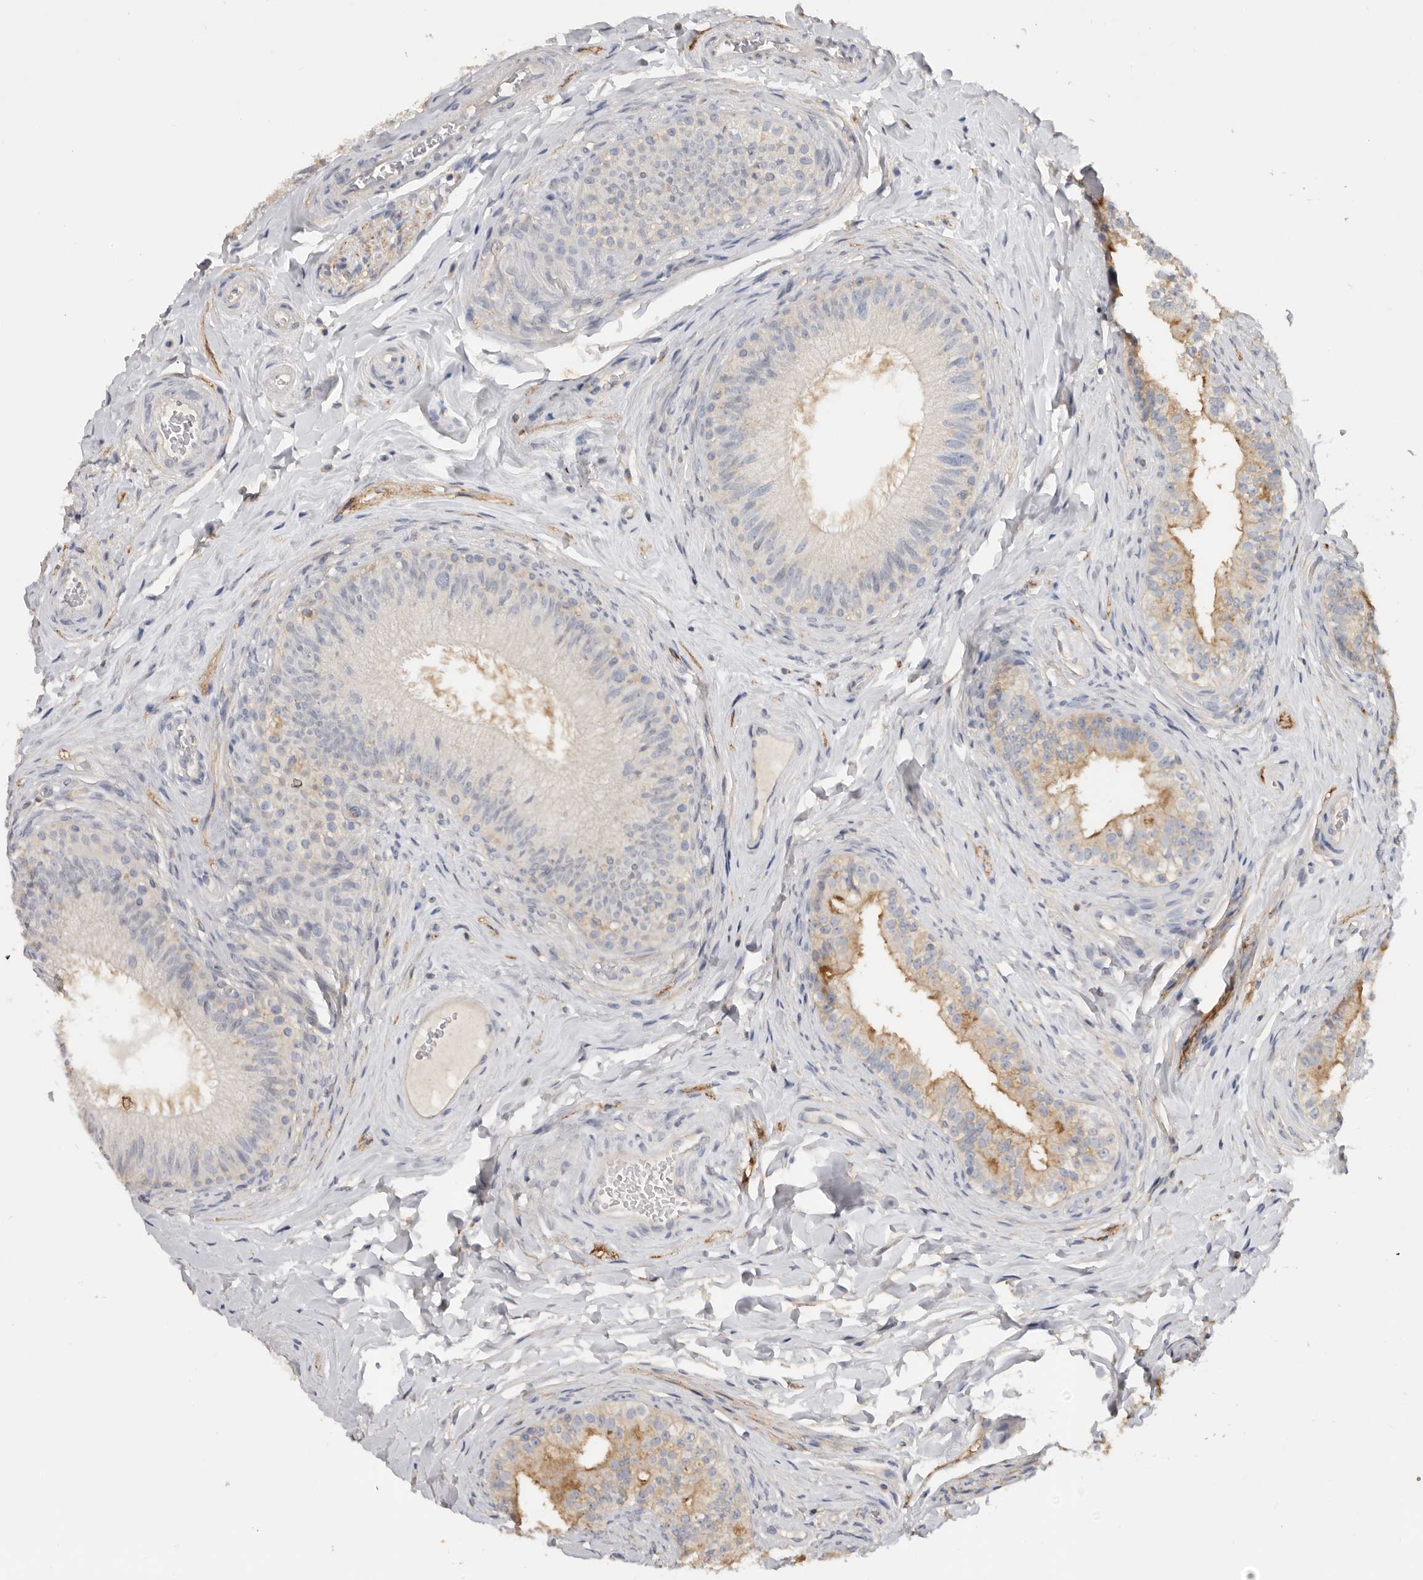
{"staining": {"intensity": "moderate", "quantity": "<25%", "location": "cytoplasmic/membranous"}, "tissue": "epididymis", "cell_type": "Glandular cells", "image_type": "normal", "snomed": [{"axis": "morphology", "description": "Normal tissue, NOS"}, {"axis": "topography", "description": "Epididymis"}], "caption": "Protein analysis of benign epididymis reveals moderate cytoplasmic/membranous positivity in about <25% of glandular cells.", "gene": "WDTC1", "patient": {"sex": "male", "age": 49}}